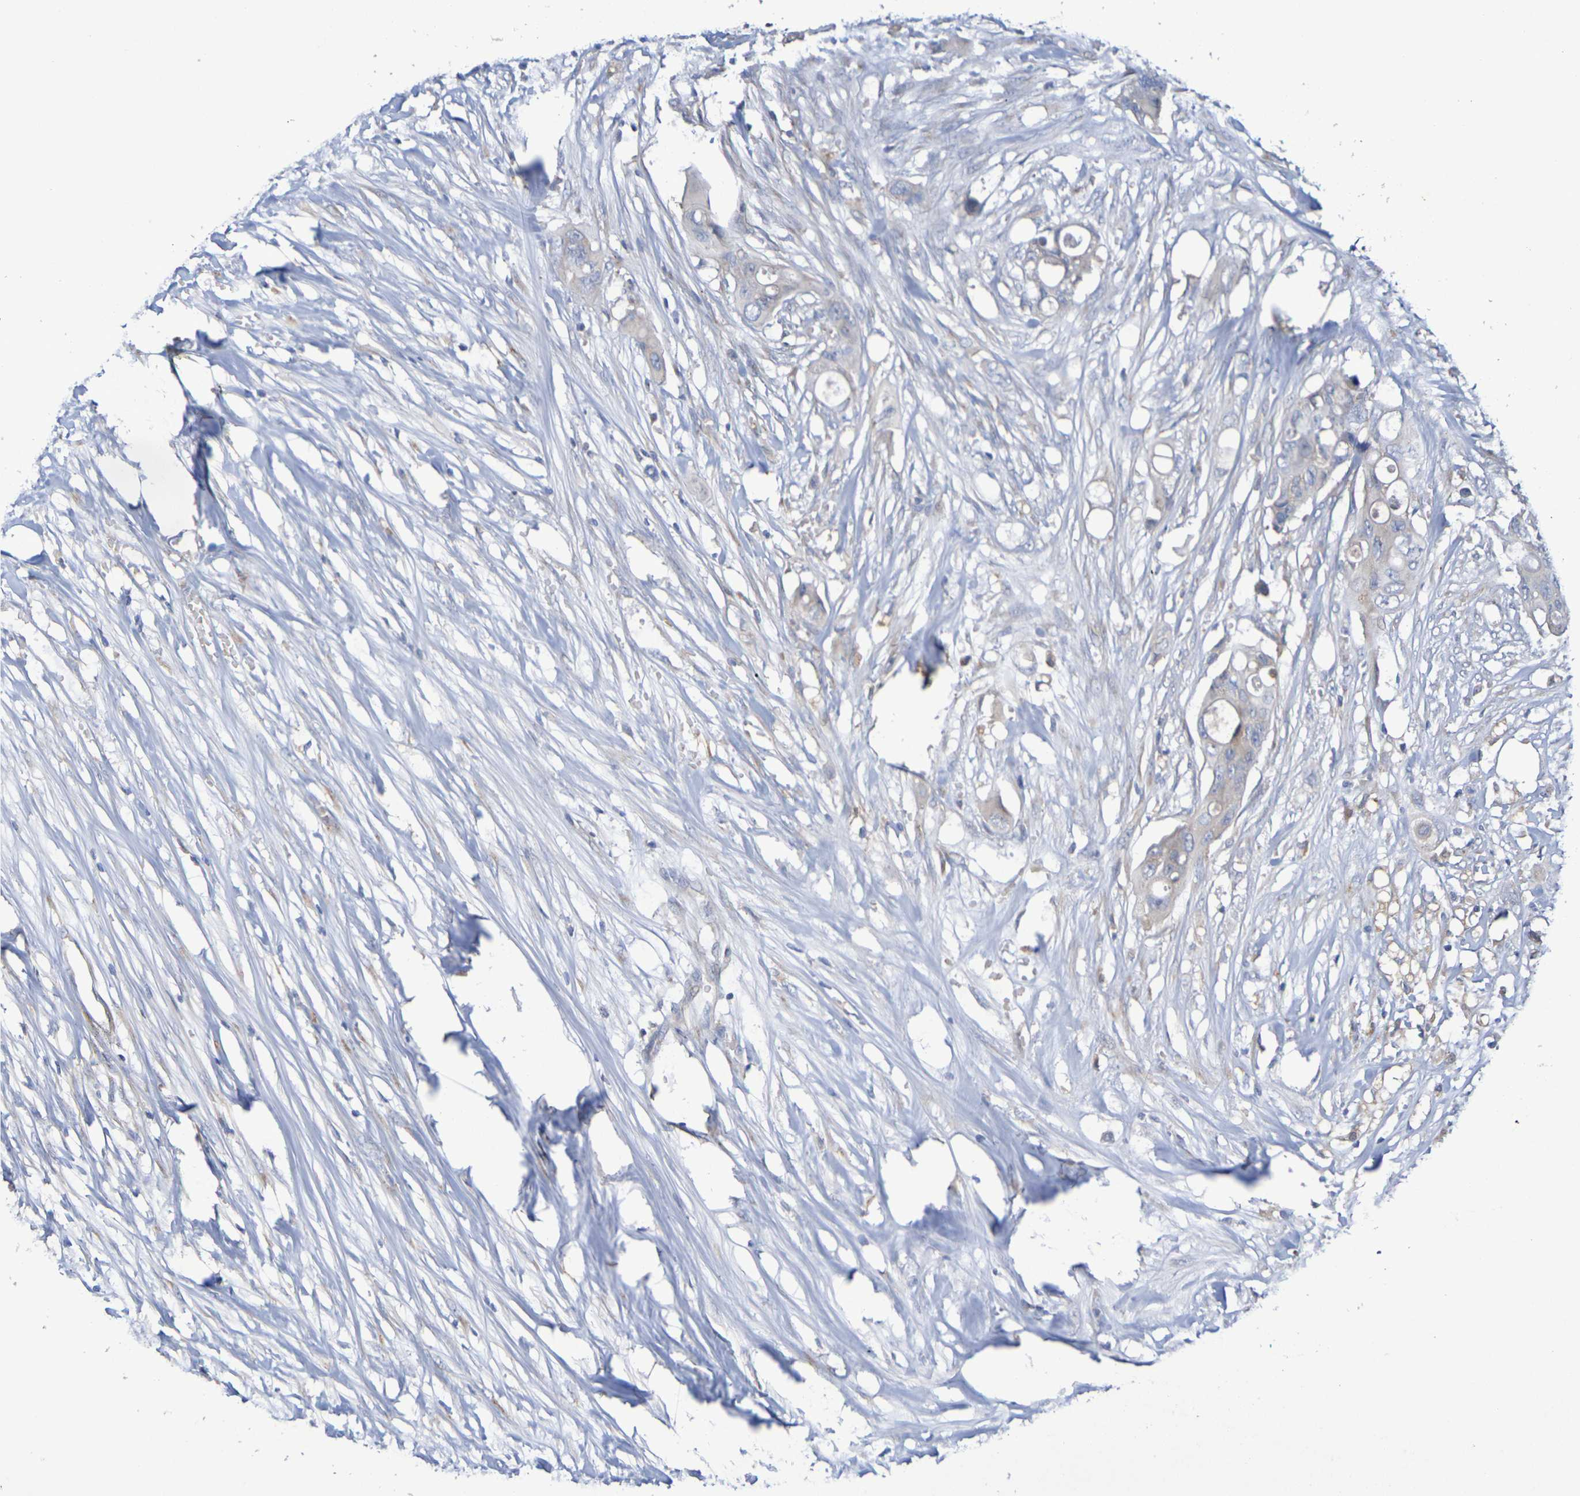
{"staining": {"intensity": "weak", "quantity": "<25%", "location": "cytoplasmic/membranous"}, "tissue": "colorectal cancer", "cell_type": "Tumor cells", "image_type": "cancer", "snomed": [{"axis": "morphology", "description": "Adenocarcinoma, NOS"}, {"axis": "topography", "description": "Colon"}], "caption": "Immunohistochemical staining of human colorectal cancer (adenocarcinoma) reveals no significant staining in tumor cells.", "gene": "DCP2", "patient": {"sex": "female", "age": 57}}